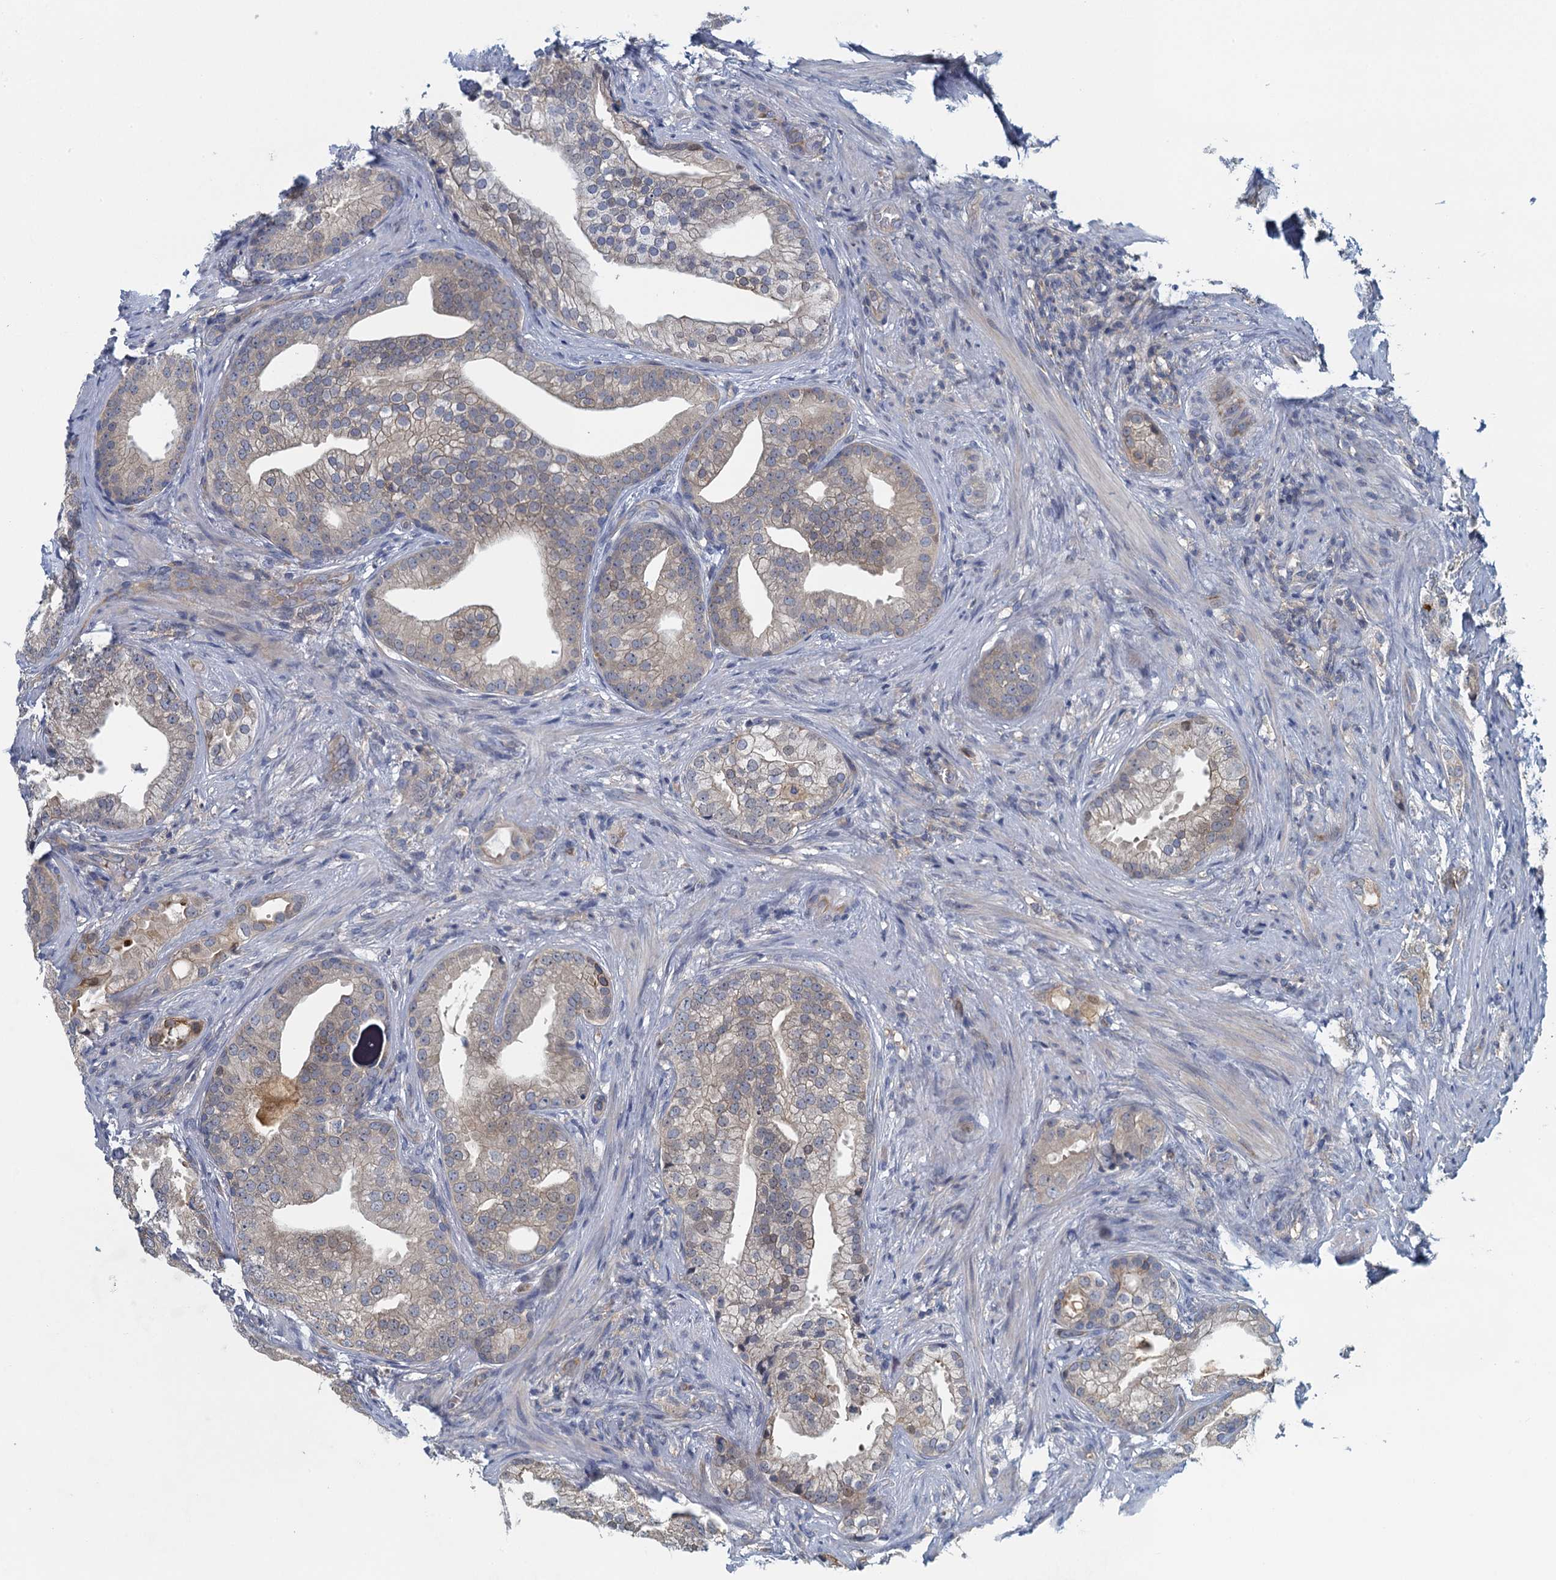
{"staining": {"intensity": "weak", "quantity": ">75%", "location": "cytoplasmic/membranous"}, "tissue": "prostate cancer", "cell_type": "Tumor cells", "image_type": "cancer", "snomed": [{"axis": "morphology", "description": "Adenocarcinoma, Low grade"}, {"axis": "topography", "description": "Prostate"}], "caption": "DAB (3,3'-diaminobenzidine) immunohistochemical staining of adenocarcinoma (low-grade) (prostate) shows weak cytoplasmic/membranous protein staining in about >75% of tumor cells.", "gene": "NCKAP1L", "patient": {"sex": "male", "age": 71}}